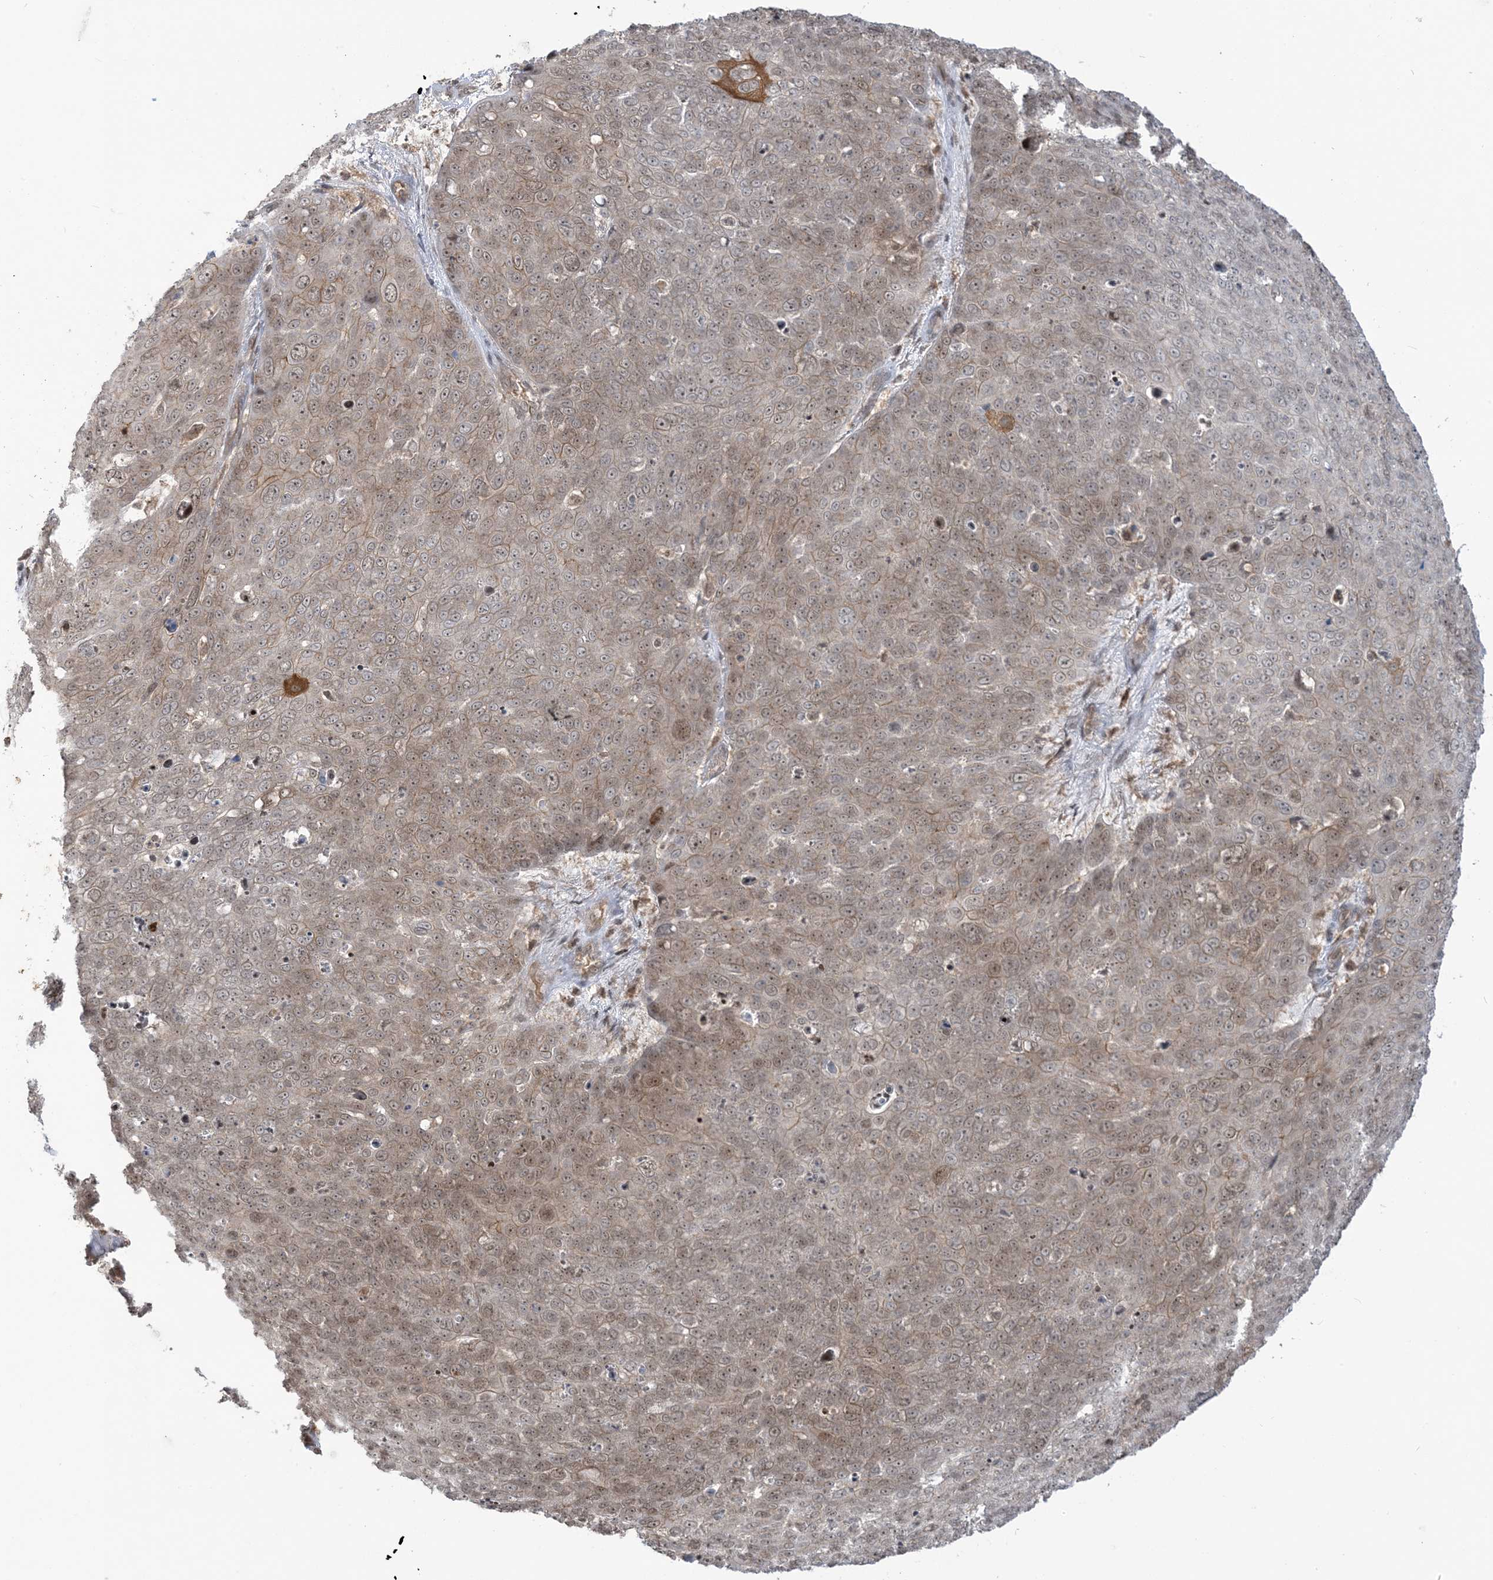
{"staining": {"intensity": "weak", "quantity": ">75%", "location": "cytoplasmic/membranous,nuclear"}, "tissue": "skin cancer", "cell_type": "Tumor cells", "image_type": "cancer", "snomed": [{"axis": "morphology", "description": "Squamous cell carcinoma, NOS"}, {"axis": "topography", "description": "Skin"}], "caption": "Immunohistochemistry (DAB (3,3'-diaminobenzidine)) staining of human squamous cell carcinoma (skin) shows weak cytoplasmic/membranous and nuclear protein positivity in approximately >75% of tumor cells.", "gene": "PPP1R7", "patient": {"sex": "male", "age": 71}}